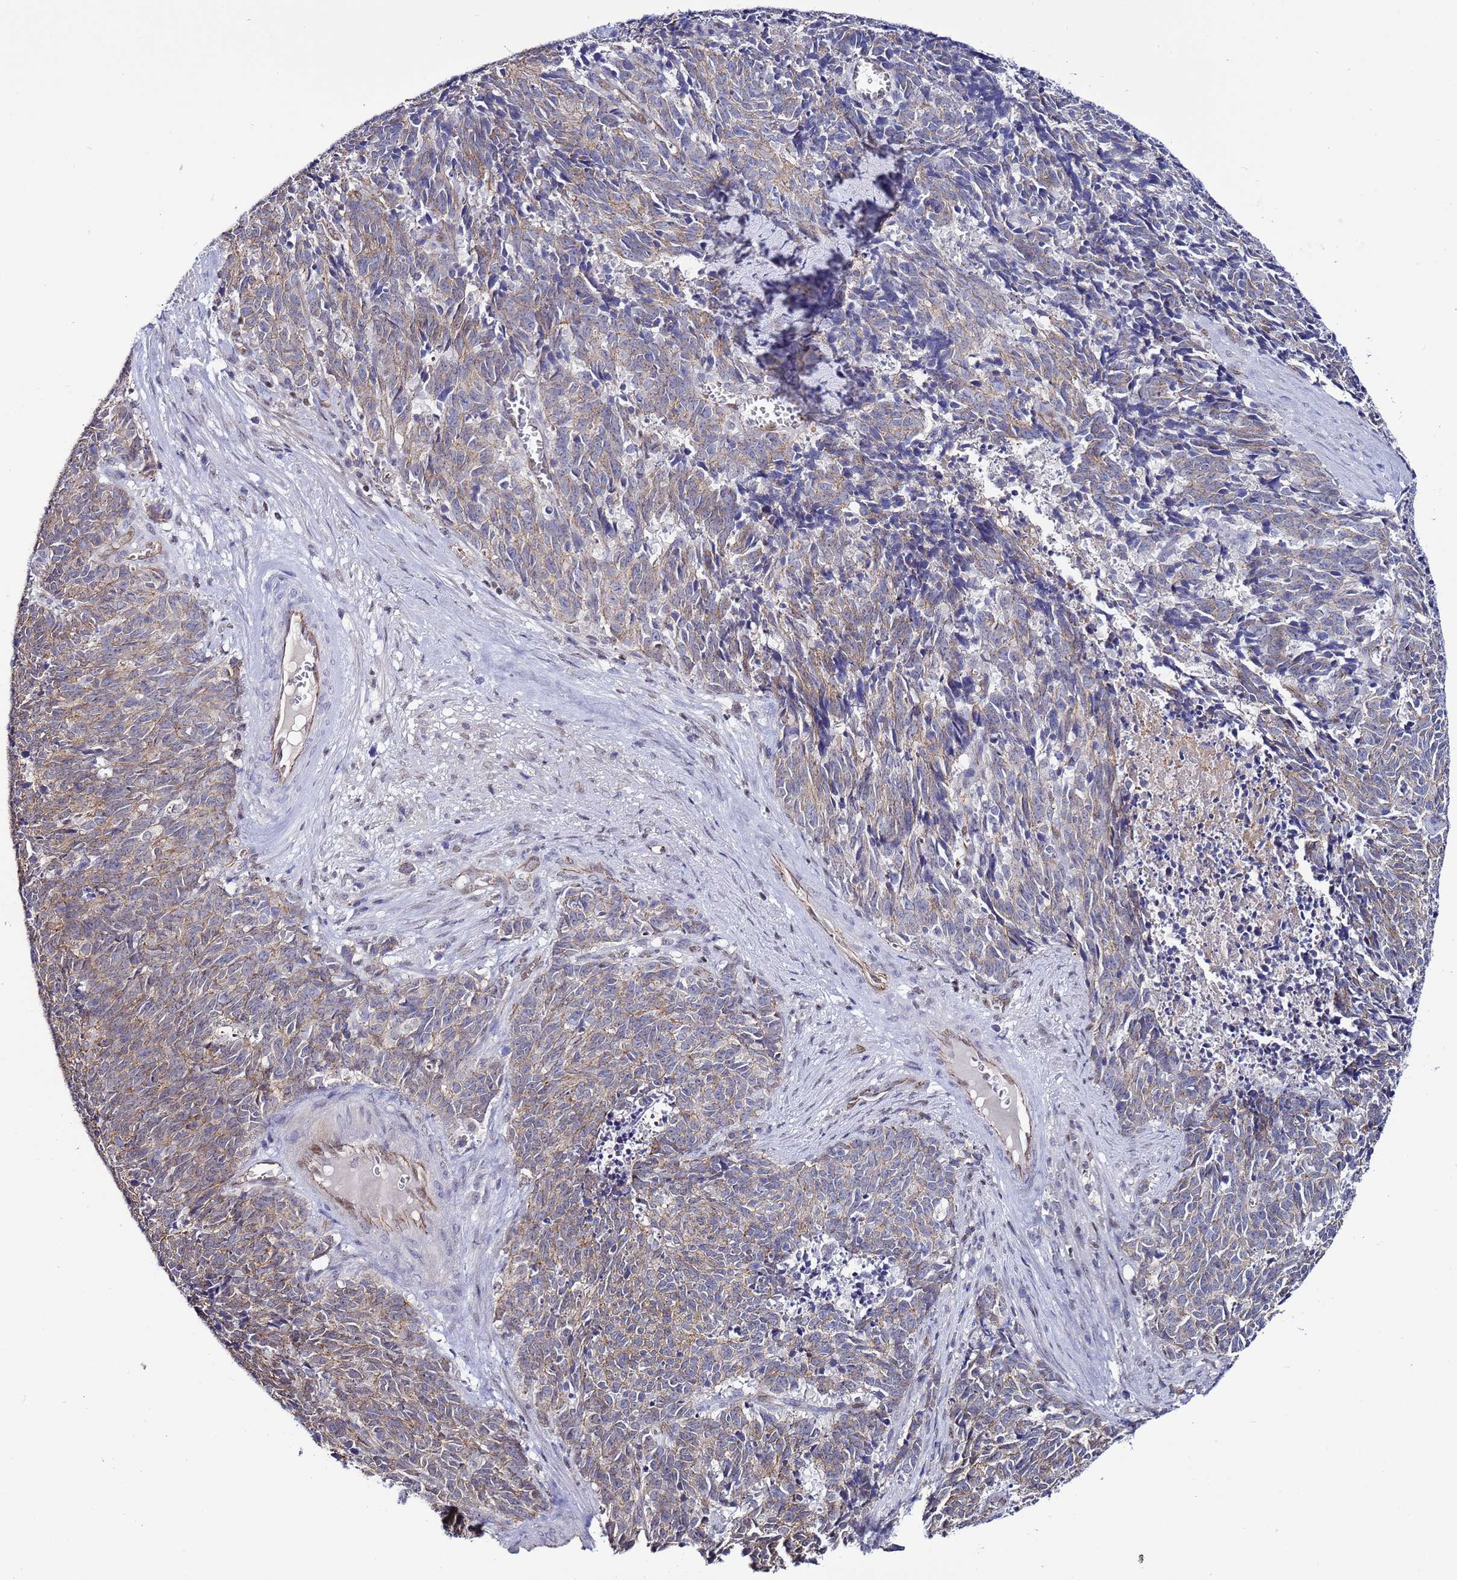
{"staining": {"intensity": "weak", "quantity": "<25%", "location": "cytoplasmic/membranous"}, "tissue": "cervical cancer", "cell_type": "Tumor cells", "image_type": "cancer", "snomed": [{"axis": "morphology", "description": "Squamous cell carcinoma, NOS"}, {"axis": "topography", "description": "Cervix"}], "caption": "DAB (3,3'-diaminobenzidine) immunohistochemical staining of human cervical cancer (squamous cell carcinoma) demonstrates no significant staining in tumor cells. Brightfield microscopy of immunohistochemistry (IHC) stained with DAB (3,3'-diaminobenzidine) (brown) and hematoxylin (blue), captured at high magnification.", "gene": "TENM3", "patient": {"sex": "female", "age": 29}}